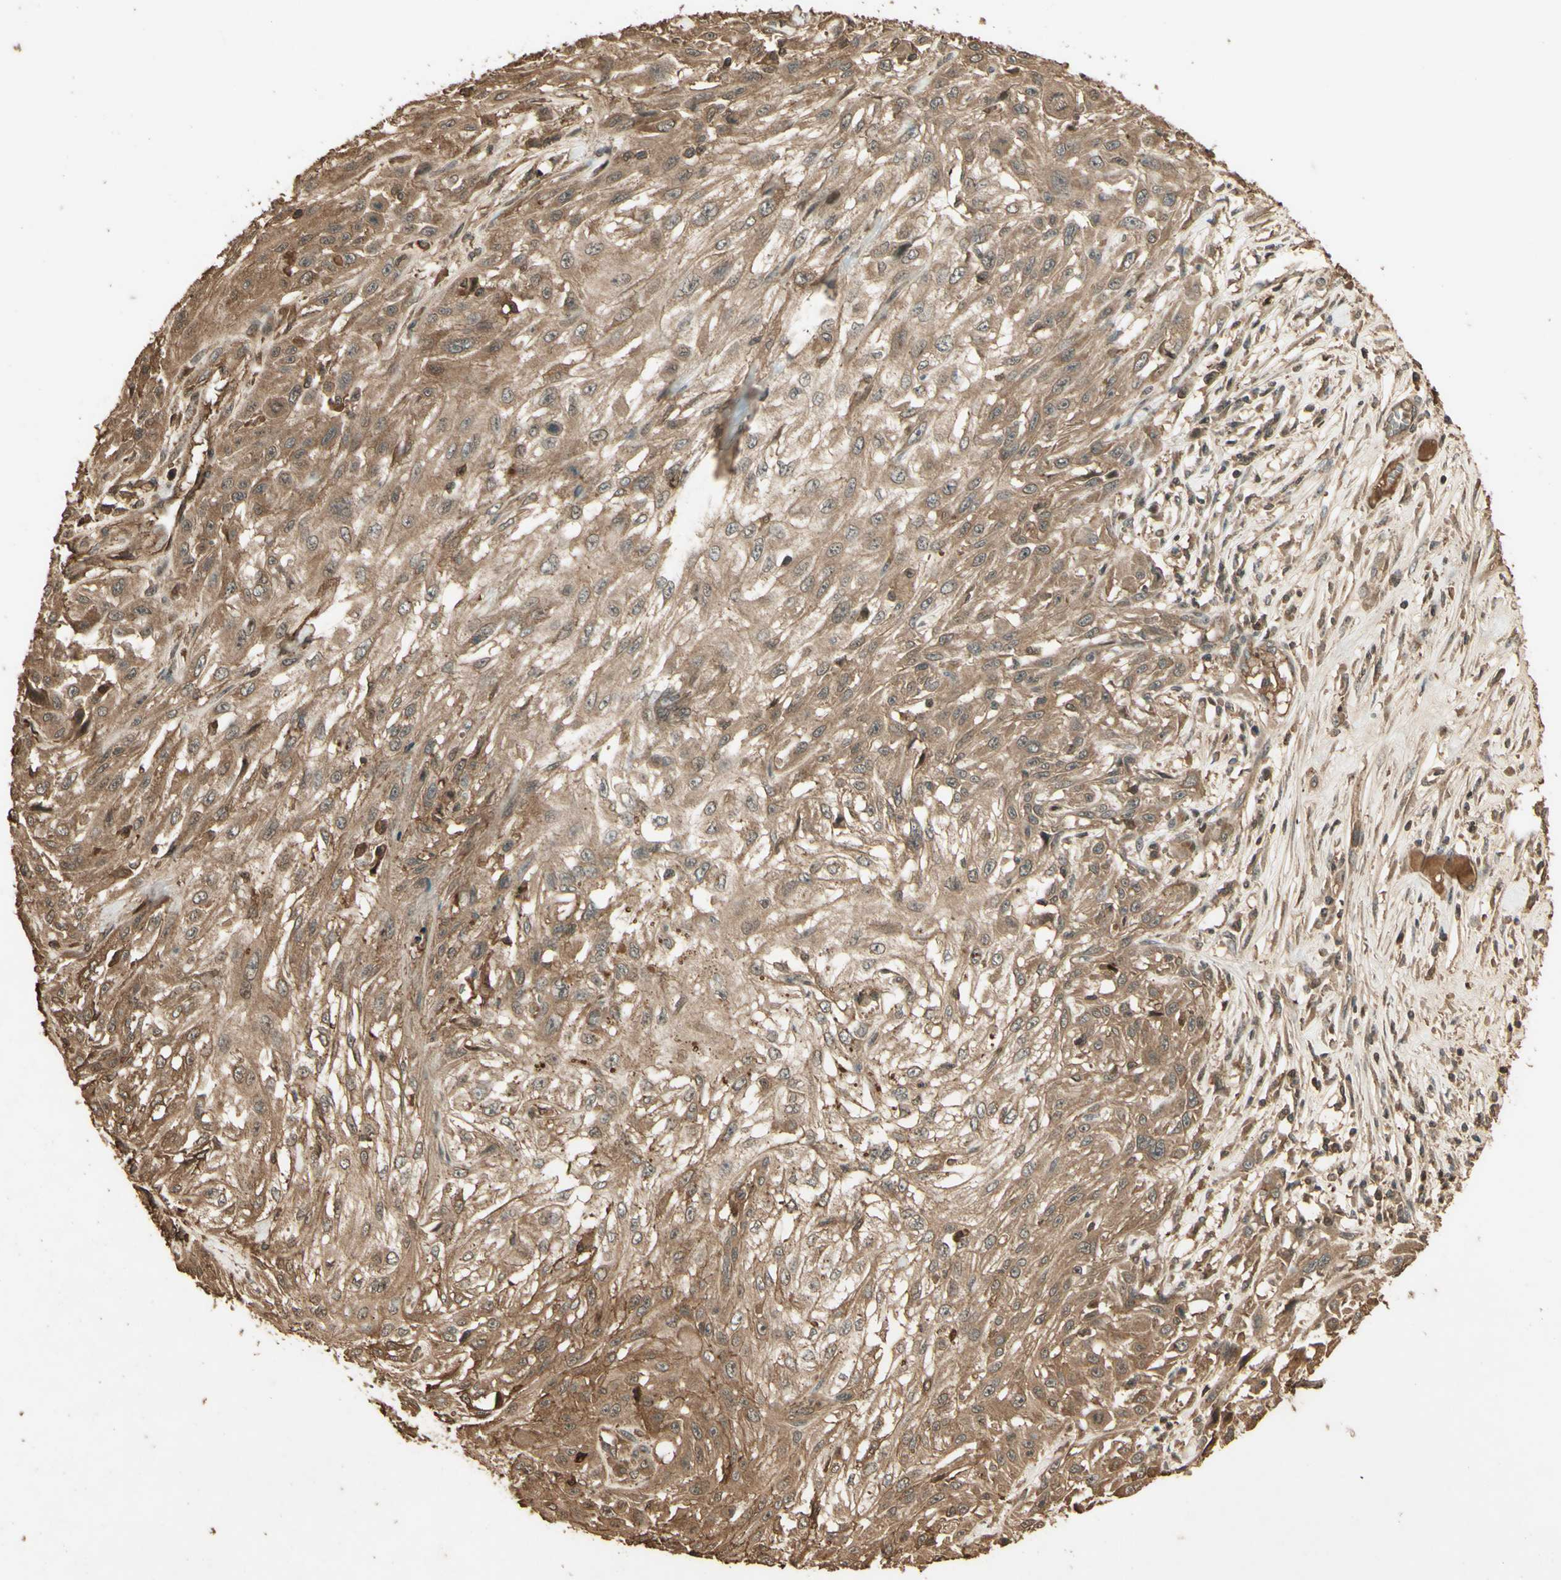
{"staining": {"intensity": "moderate", "quantity": ">75%", "location": "cytoplasmic/membranous"}, "tissue": "skin cancer", "cell_type": "Tumor cells", "image_type": "cancer", "snomed": [{"axis": "morphology", "description": "Squamous cell carcinoma, NOS"}, {"axis": "topography", "description": "Skin"}], "caption": "This image shows skin cancer stained with immunohistochemistry to label a protein in brown. The cytoplasmic/membranous of tumor cells show moderate positivity for the protein. Nuclei are counter-stained blue.", "gene": "SMAD9", "patient": {"sex": "male", "age": 75}}